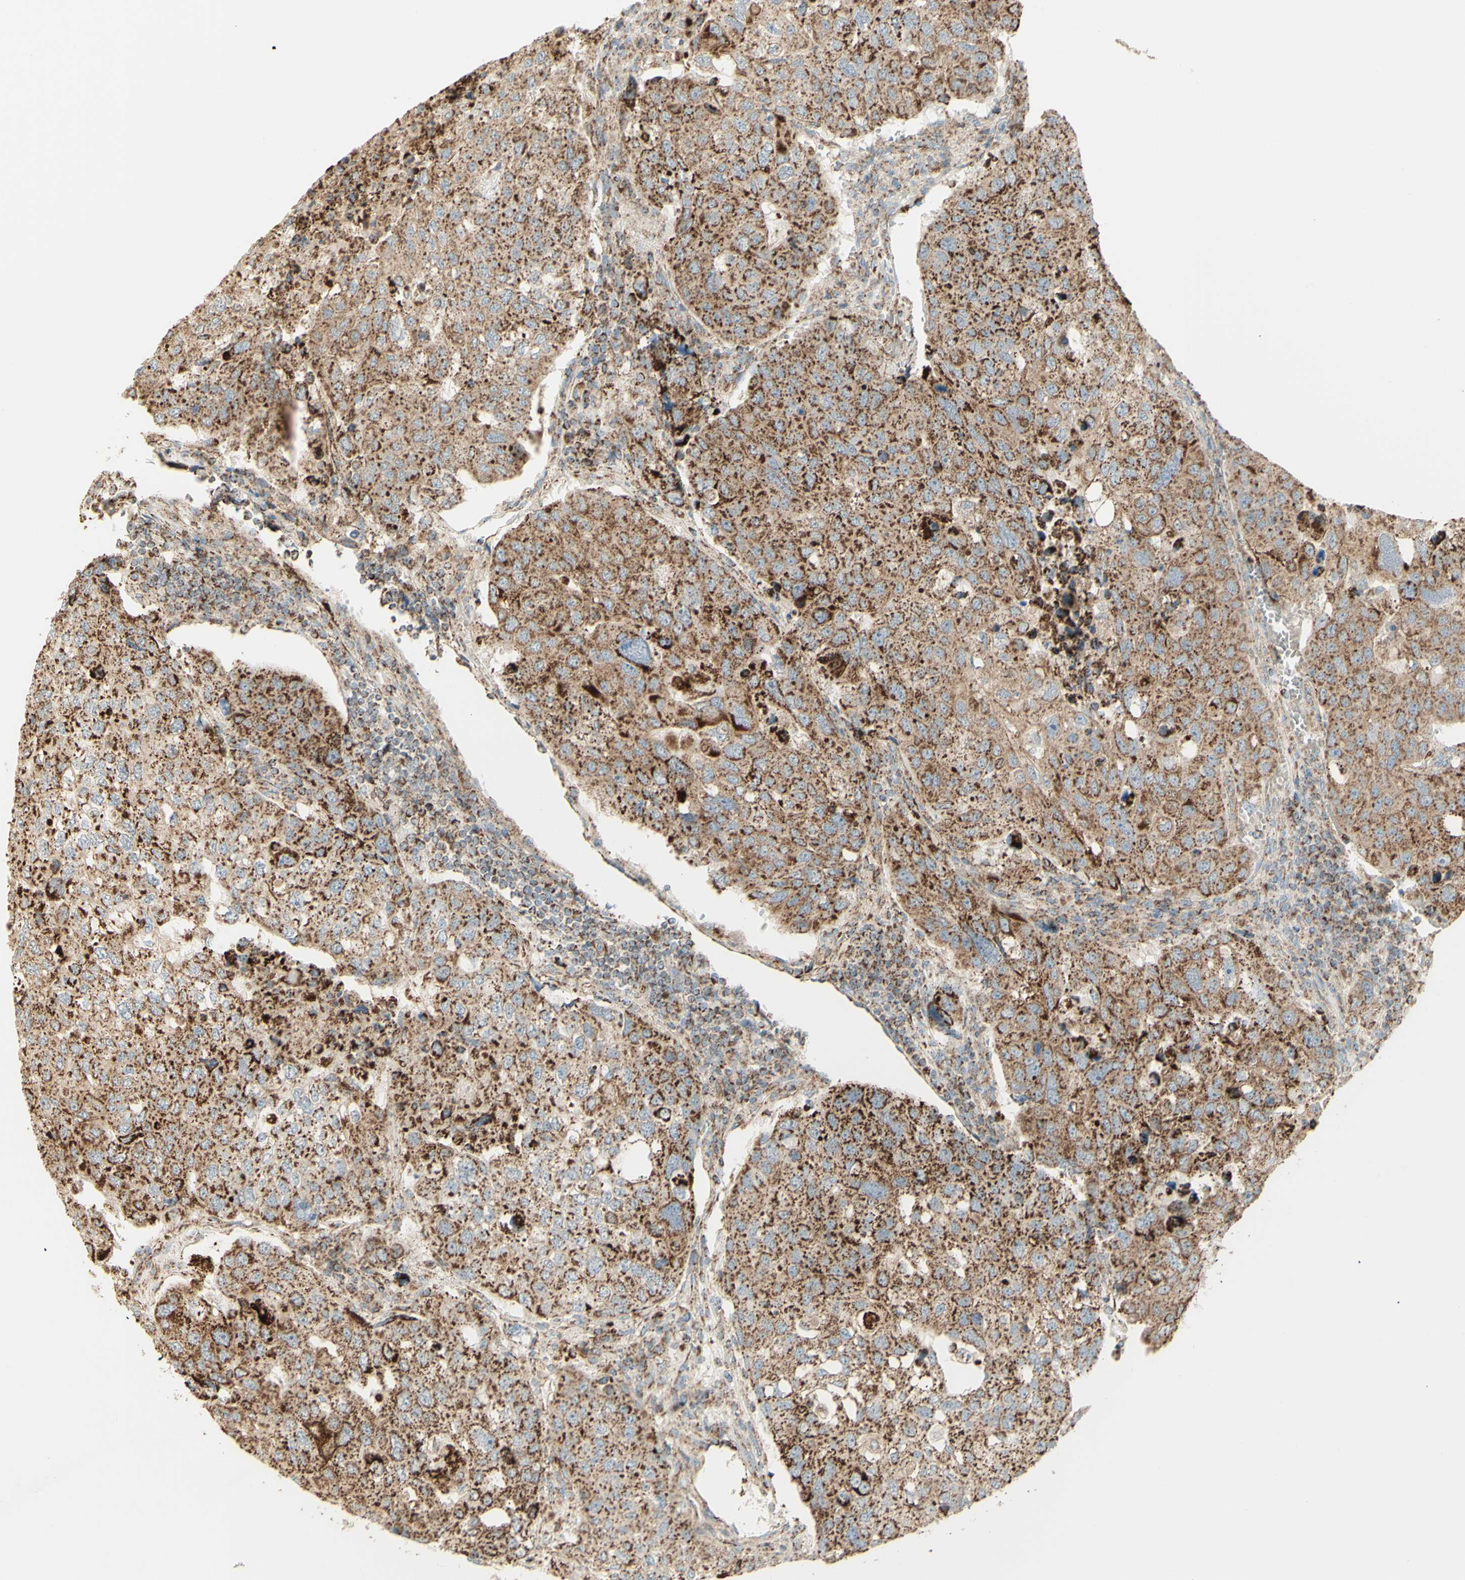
{"staining": {"intensity": "moderate", "quantity": ">75%", "location": "cytoplasmic/membranous"}, "tissue": "urothelial cancer", "cell_type": "Tumor cells", "image_type": "cancer", "snomed": [{"axis": "morphology", "description": "Urothelial carcinoma, High grade"}, {"axis": "topography", "description": "Lymph node"}, {"axis": "topography", "description": "Urinary bladder"}], "caption": "DAB (3,3'-diaminobenzidine) immunohistochemical staining of urothelial cancer exhibits moderate cytoplasmic/membranous protein expression in approximately >75% of tumor cells.", "gene": "LETM1", "patient": {"sex": "male", "age": 51}}